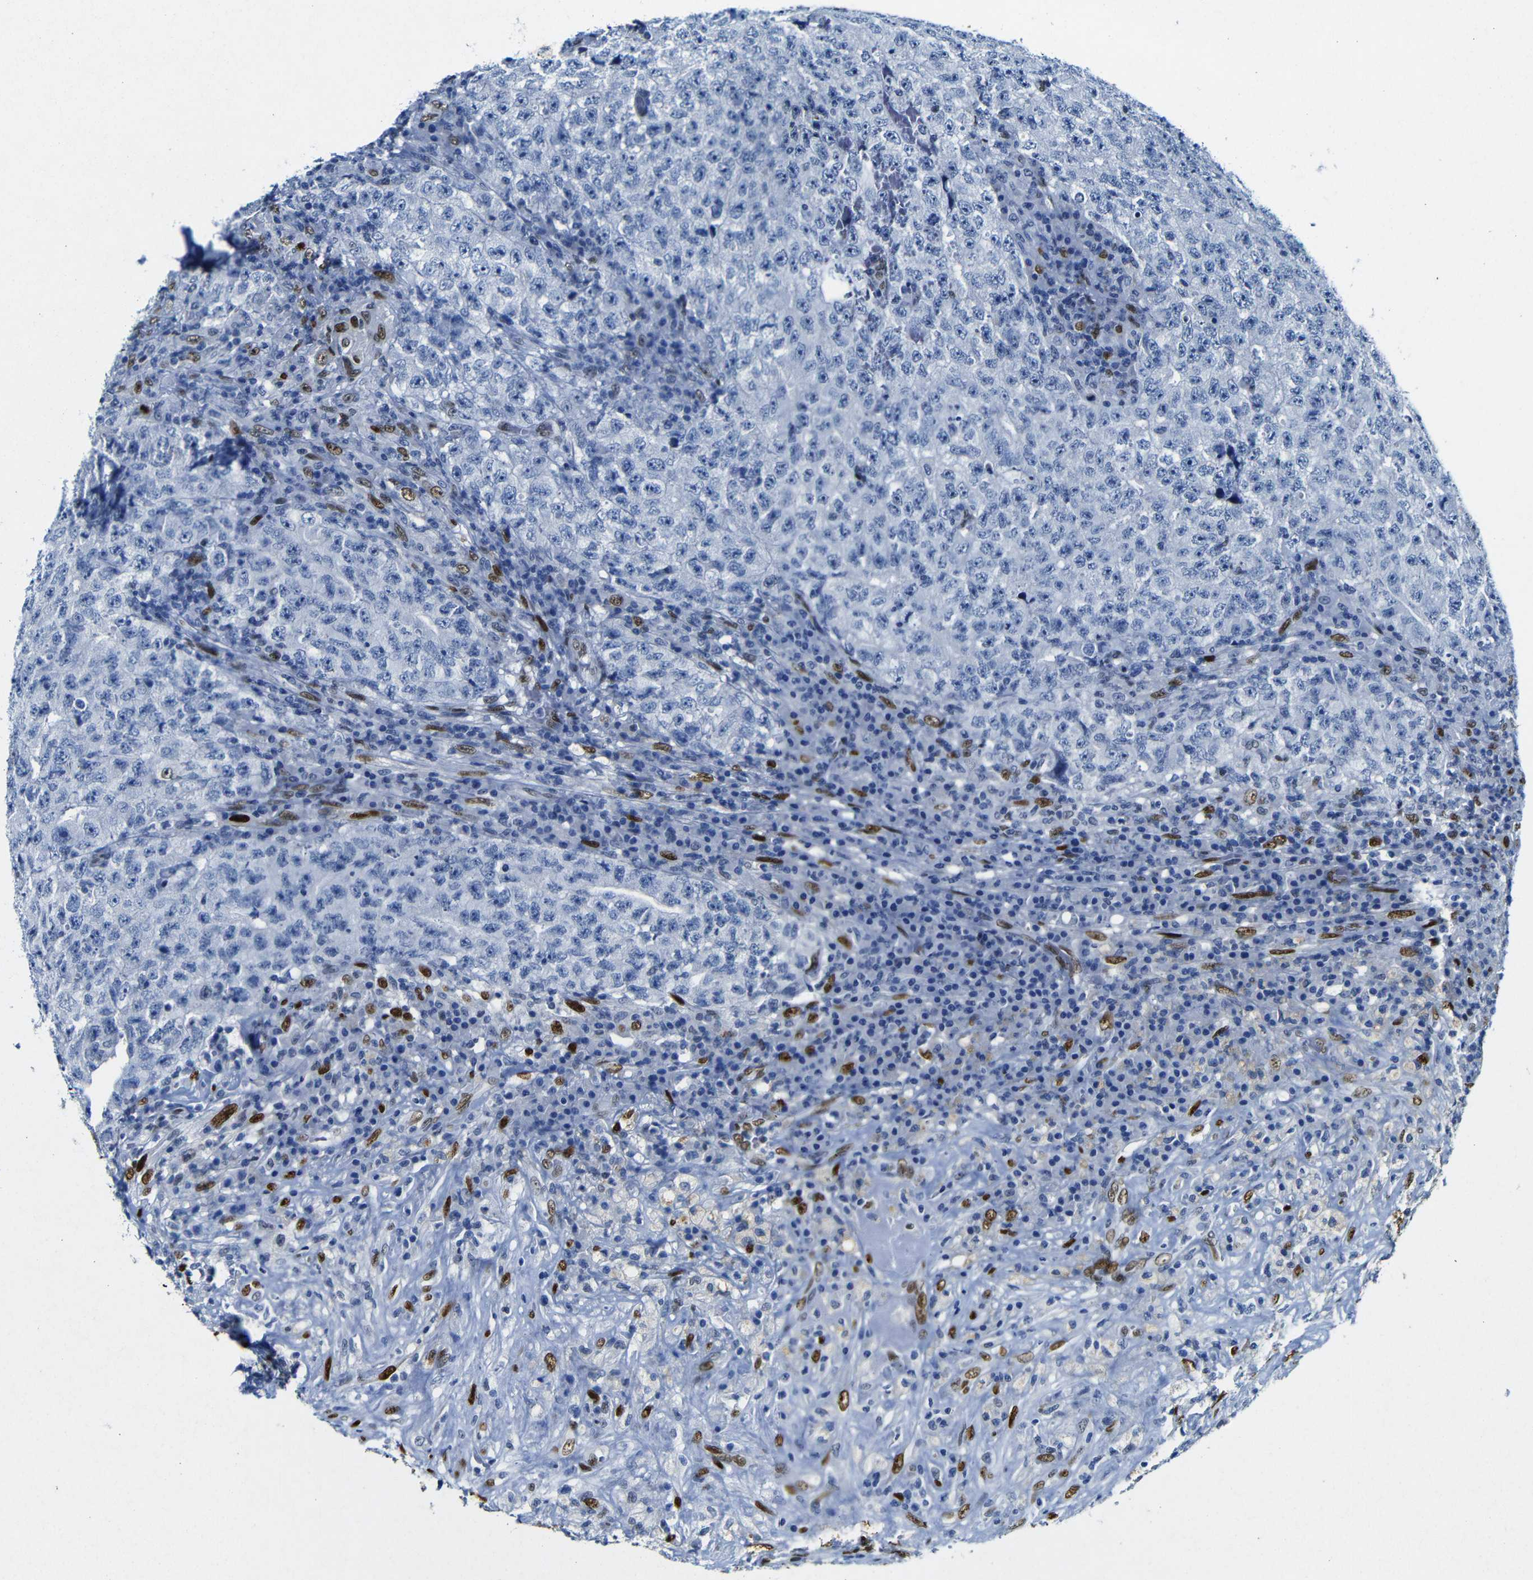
{"staining": {"intensity": "negative", "quantity": "none", "location": "none"}, "tissue": "testis cancer", "cell_type": "Tumor cells", "image_type": "cancer", "snomed": [{"axis": "morphology", "description": "Necrosis, NOS"}, {"axis": "morphology", "description": "Carcinoma, Embryonal, NOS"}, {"axis": "topography", "description": "Testis"}], "caption": "A high-resolution micrograph shows IHC staining of embryonal carcinoma (testis), which exhibits no significant positivity in tumor cells.", "gene": "FOSL2", "patient": {"sex": "male", "age": 19}}